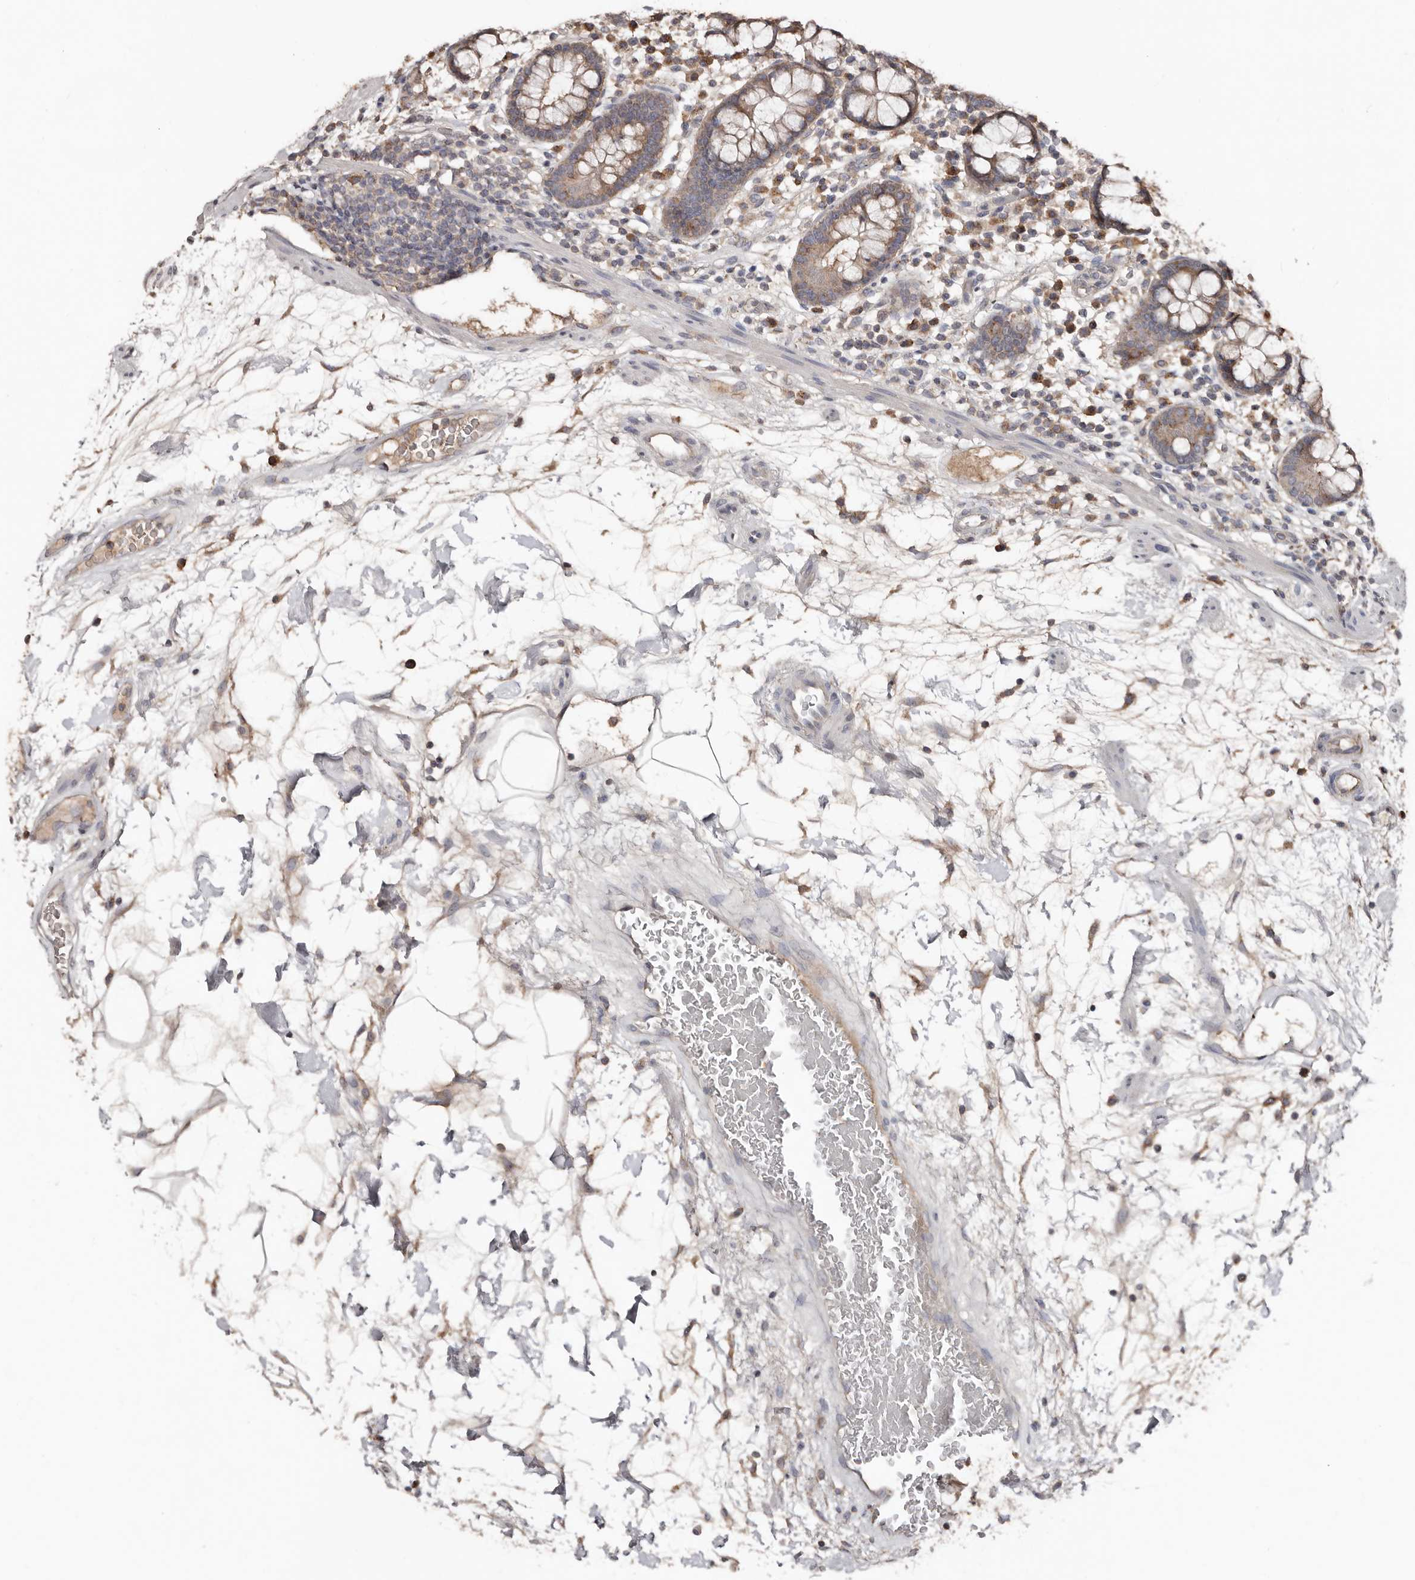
{"staining": {"intensity": "weak", "quantity": ">75%", "location": "cytoplasmic/membranous"}, "tissue": "colon", "cell_type": "Endothelial cells", "image_type": "normal", "snomed": [{"axis": "morphology", "description": "Normal tissue, NOS"}, {"axis": "topography", "description": "Colon"}], "caption": "A low amount of weak cytoplasmic/membranous expression is present in approximately >75% of endothelial cells in unremarkable colon. Nuclei are stained in blue.", "gene": "SLC39A2", "patient": {"sex": "female", "age": 79}}